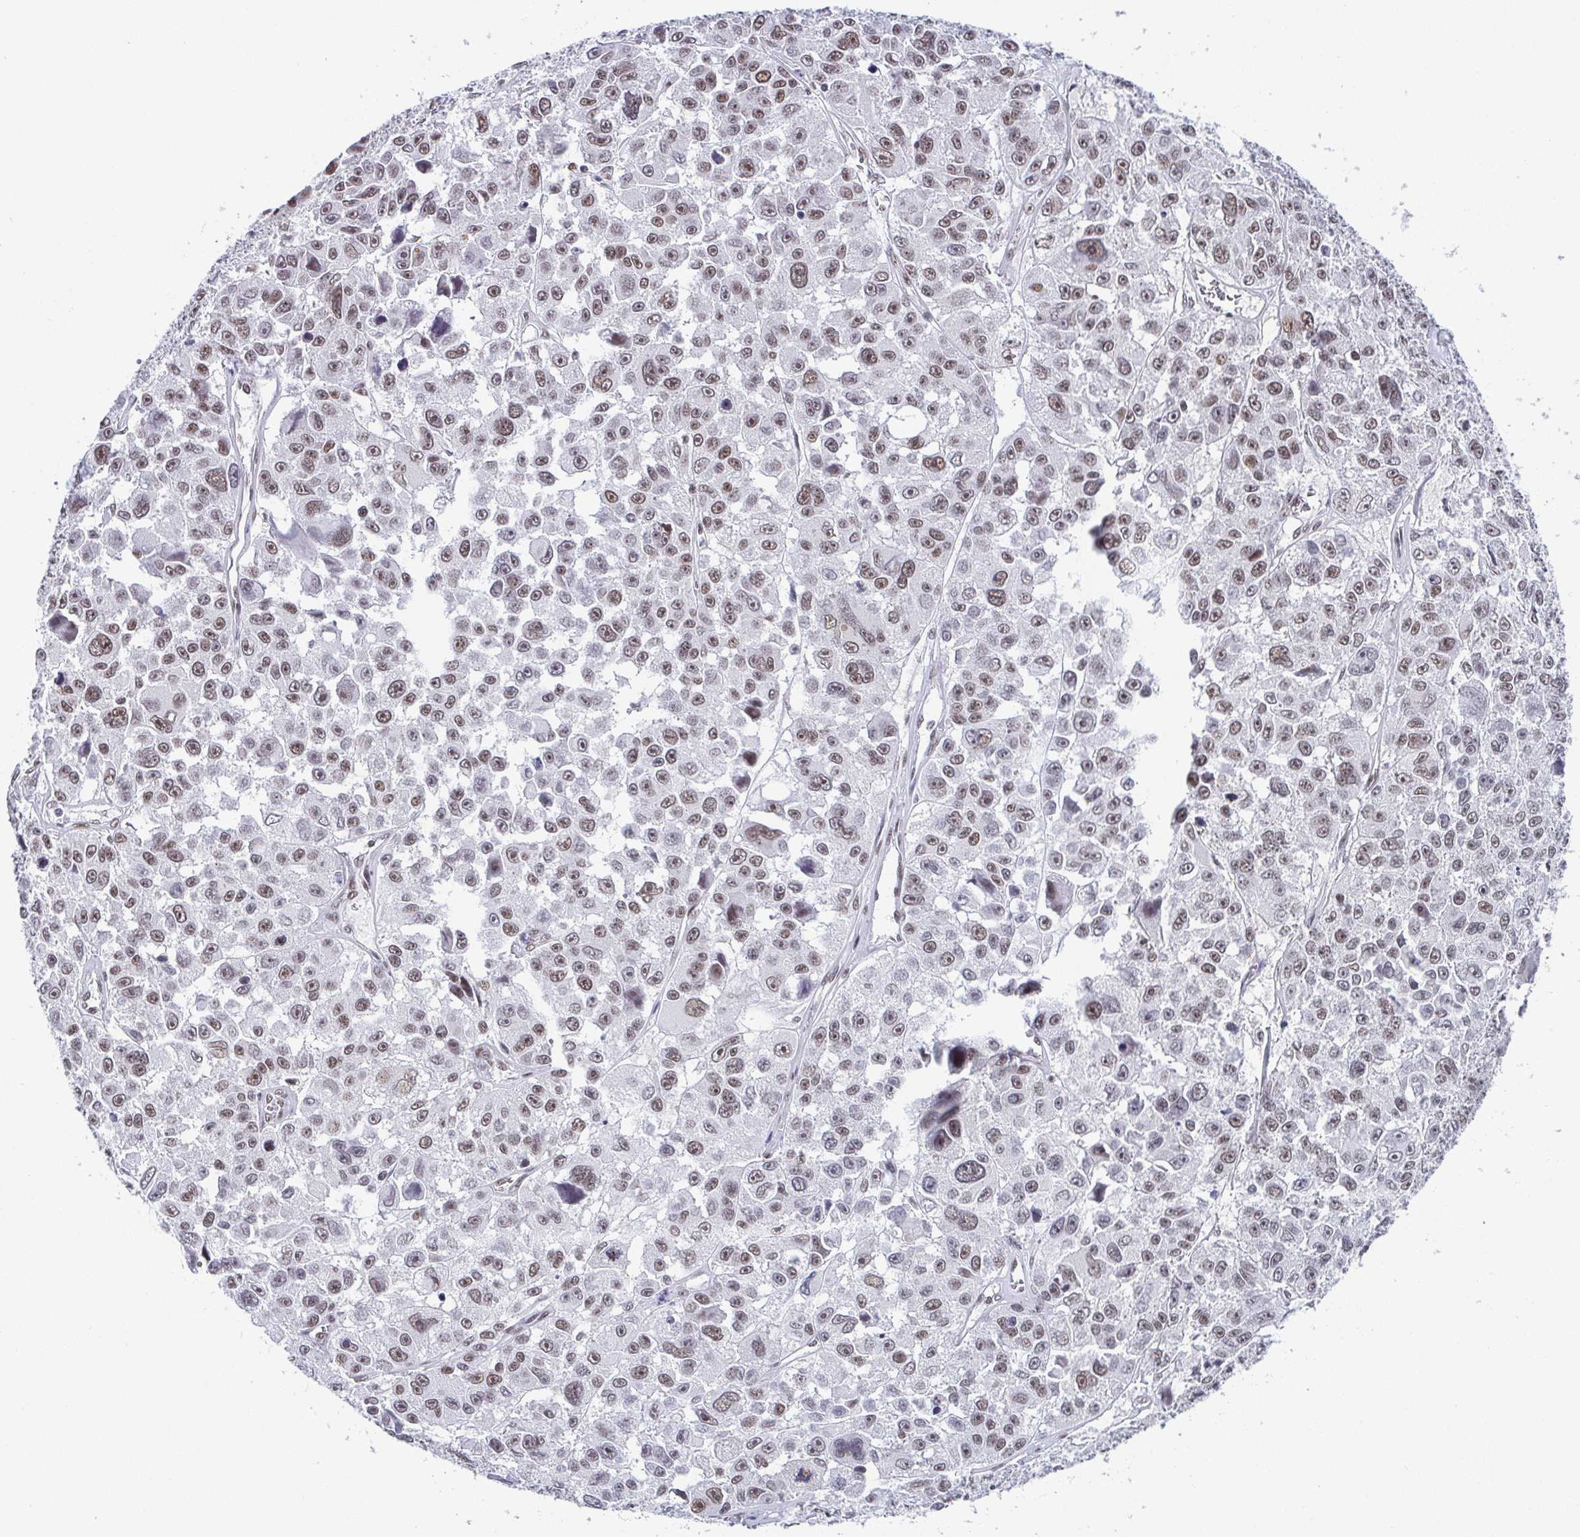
{"staining": {"intensity": "moderate", "quantity": ">75%", "location": "nuclear"}, "tissue": "melanoma", "cell_type": "Tumor cells", "image_type": "cancer", "snomed": [{"axis": "morphology", "description": "Malignant melanoma, NOS"}, {"axis": "topography", "description": "Skin"}], "caption": "The histopathology image shows a brown stain indicating the presence of a protein in the nuclear of tumor cells in melanoma.", "gene": "SLC7A10", "patient": {"sex": "female", "age": 66}}